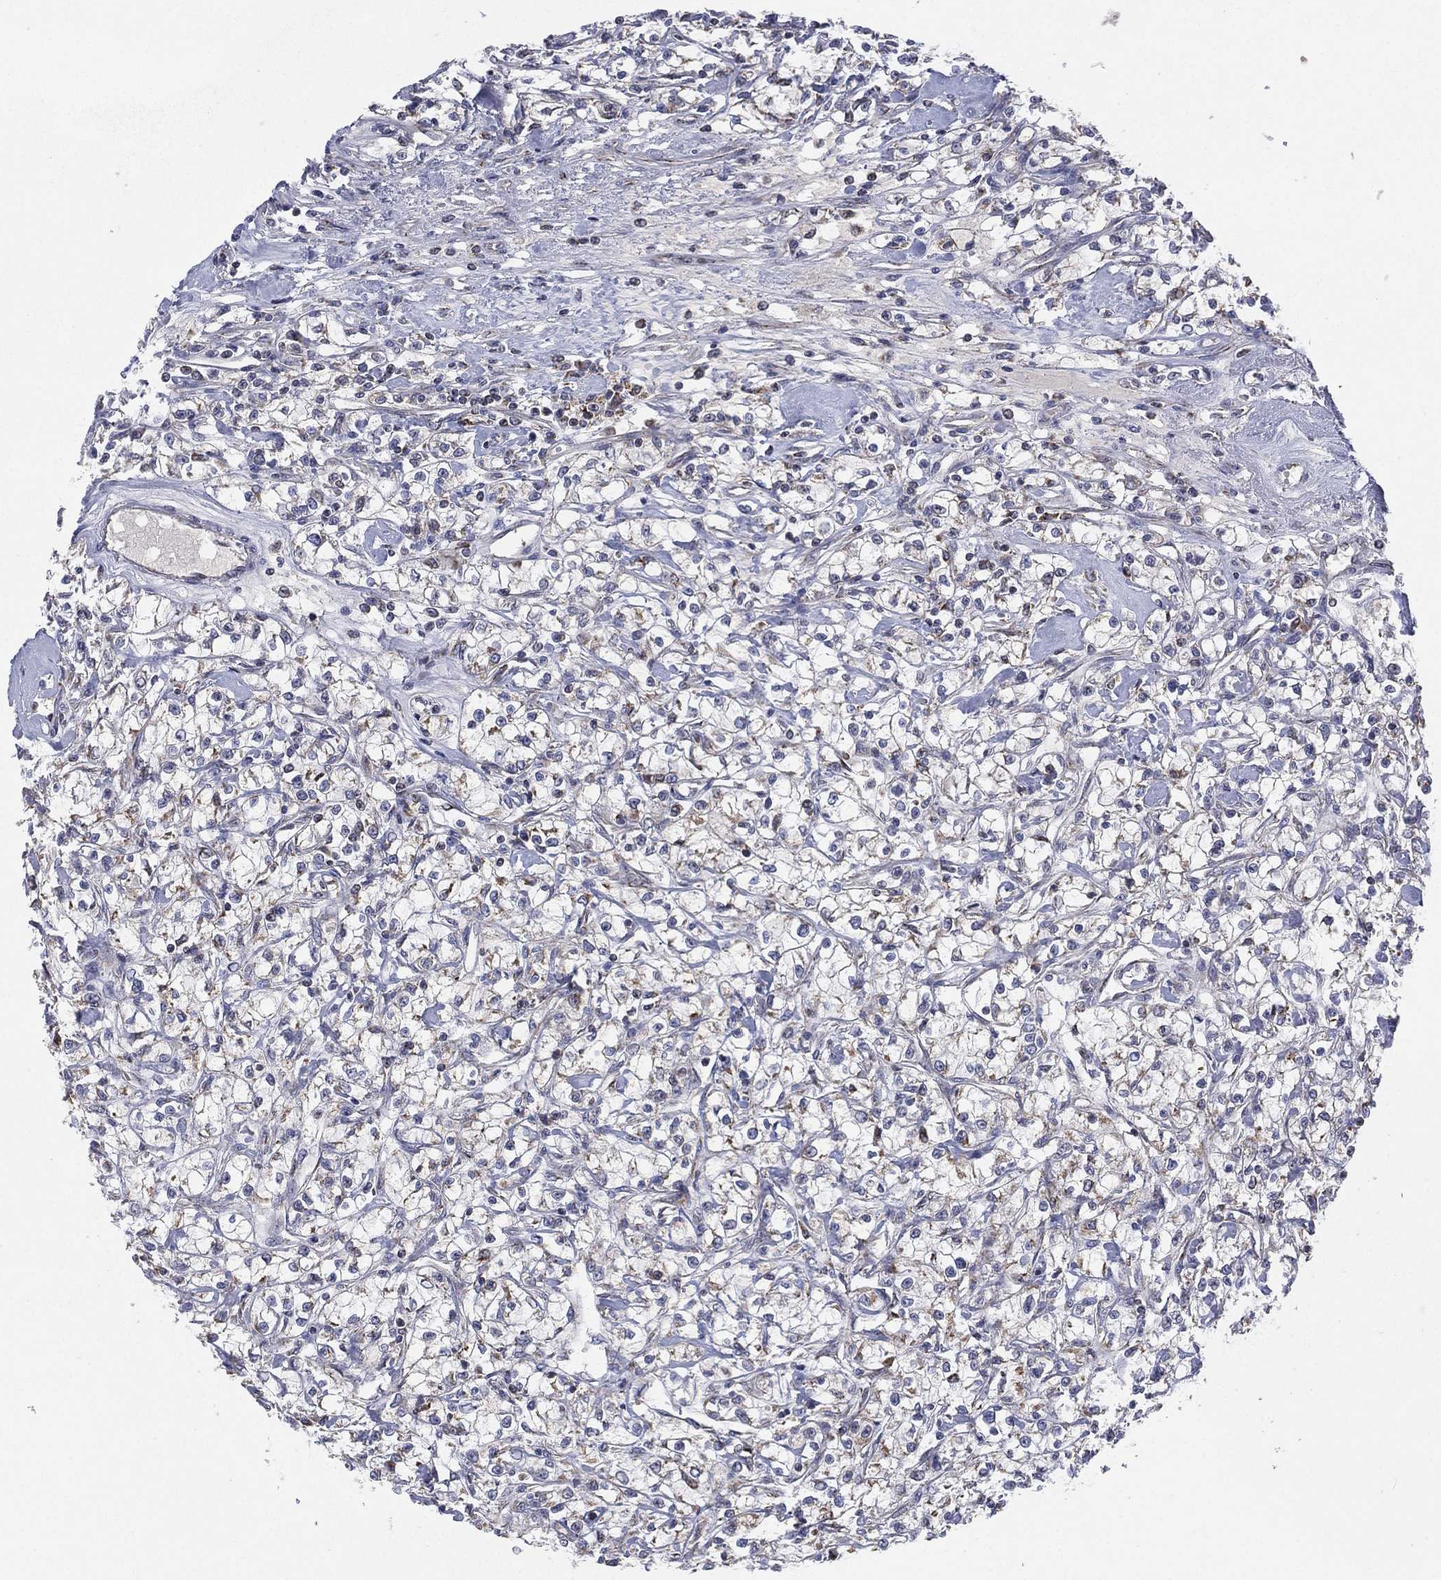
{"staining": {"intensity": "weak", "quantity": "<25%", "location": "cytoplasmic/membranous"}, "tissue": "renal cancer", "cell_type": "Tumor cells", "image_type": "cancer", "snomed": [{"axis": "morphology", "description": "Adenocarcinoma, NOS"}, {"axis": "topography", "description": "Kidney"}], "caption": "Immunohistochemical staining of renal adenocarcinoma displays no significant expression in tumor cells.", "gene": "PSMG4", "patient": {"sex": "female", "age": 59}}